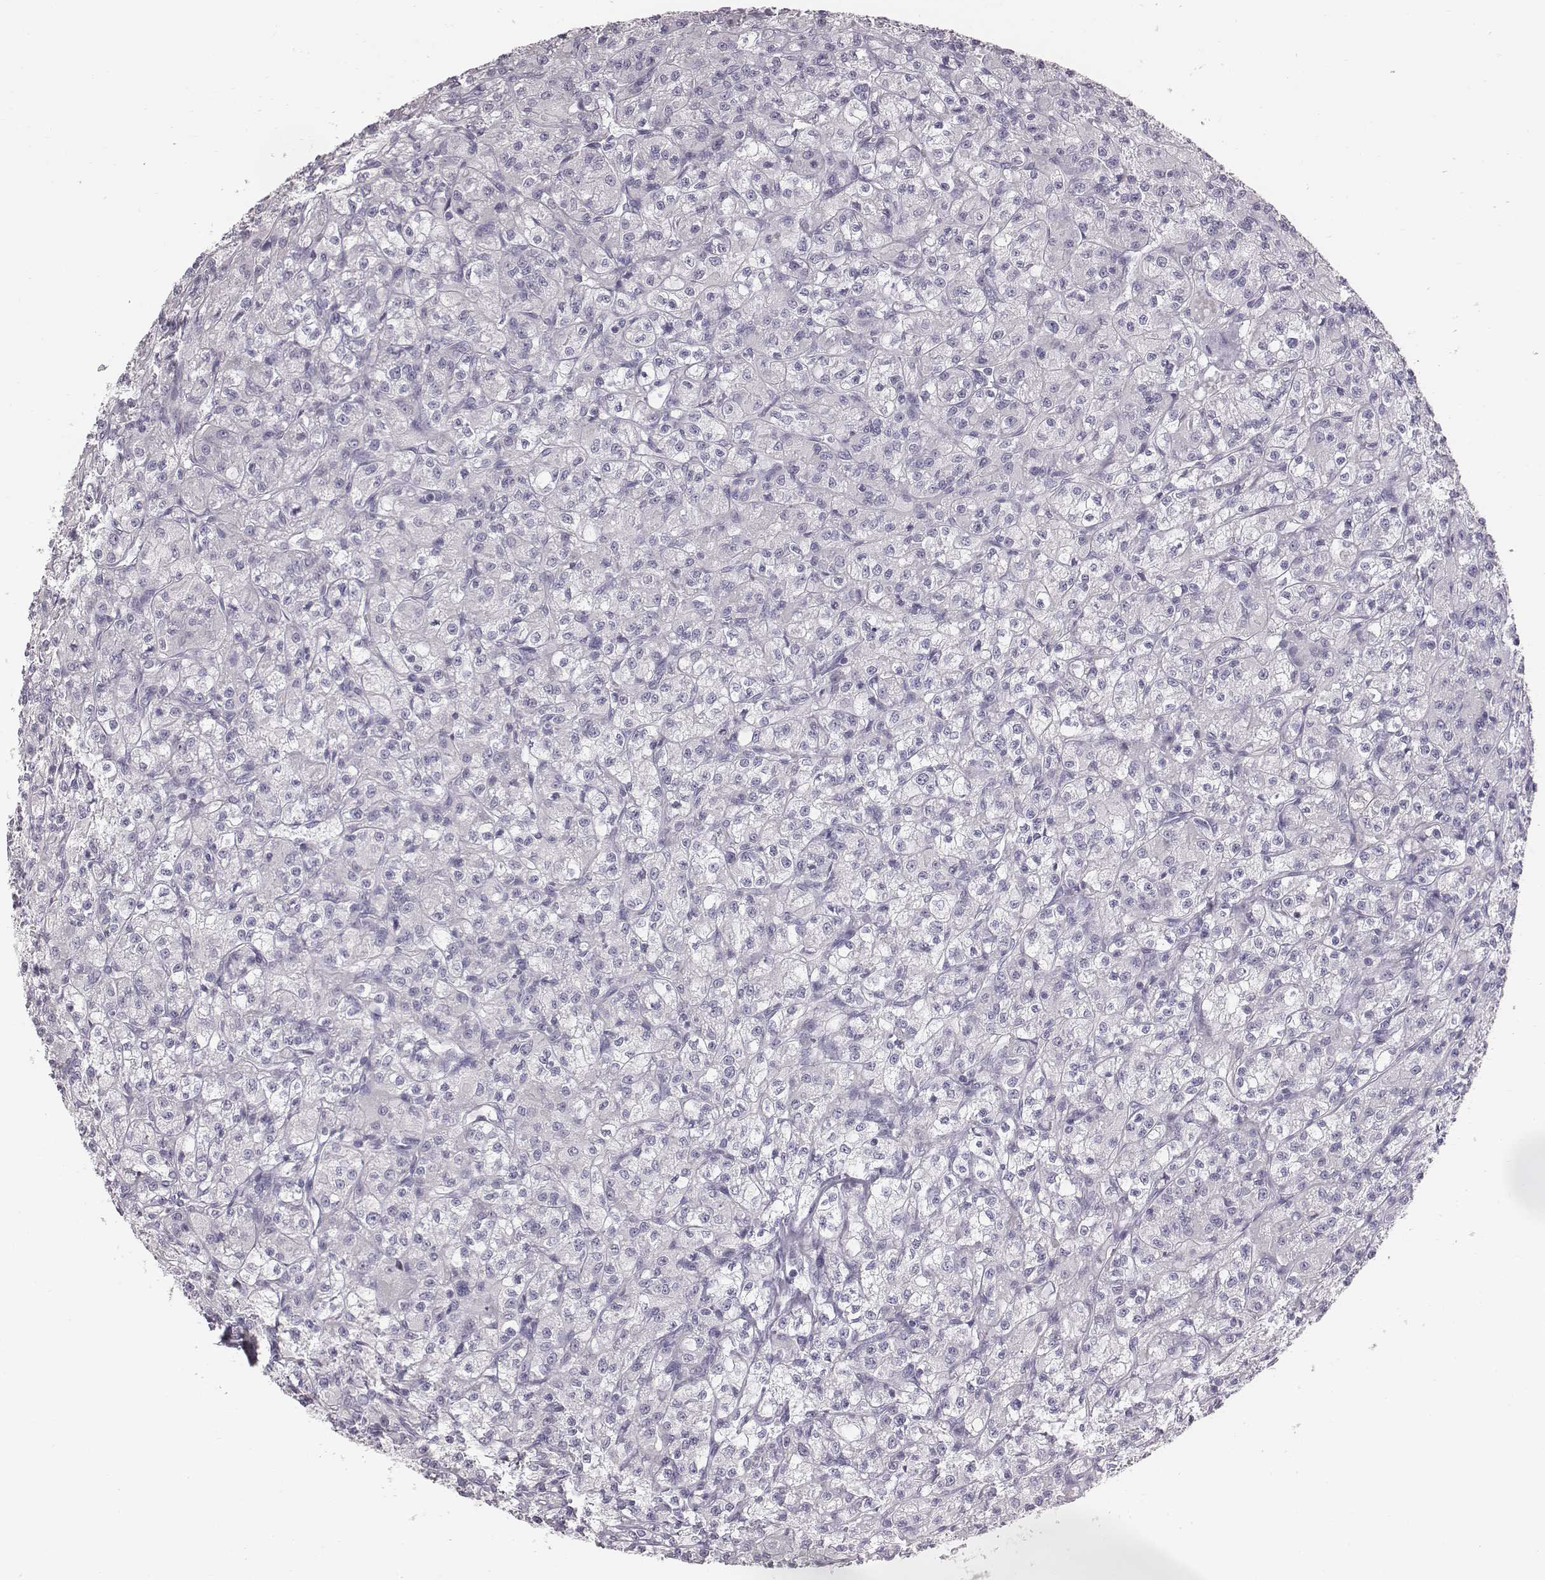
{"staining": {"intensity": "negative", "quantity": "none", "location": "none"}, "tissue": "renal cancer", "cell_type": "Tumor cells", "image_type": "cancer", "snomed": [{"axis": "morphology", "description": "Adenocarcinoma, NOS"}, {"axis": "topography", "description": "Kidney"}], "caption": "DAB (3,3'-diaminobenzidine) immunohistochemical staining of human renal adenocarcinoma exhibits no significant positivity in tumor cells.", "gene": "C6orf58", "patient": {"sex": "female", "age": 70}}